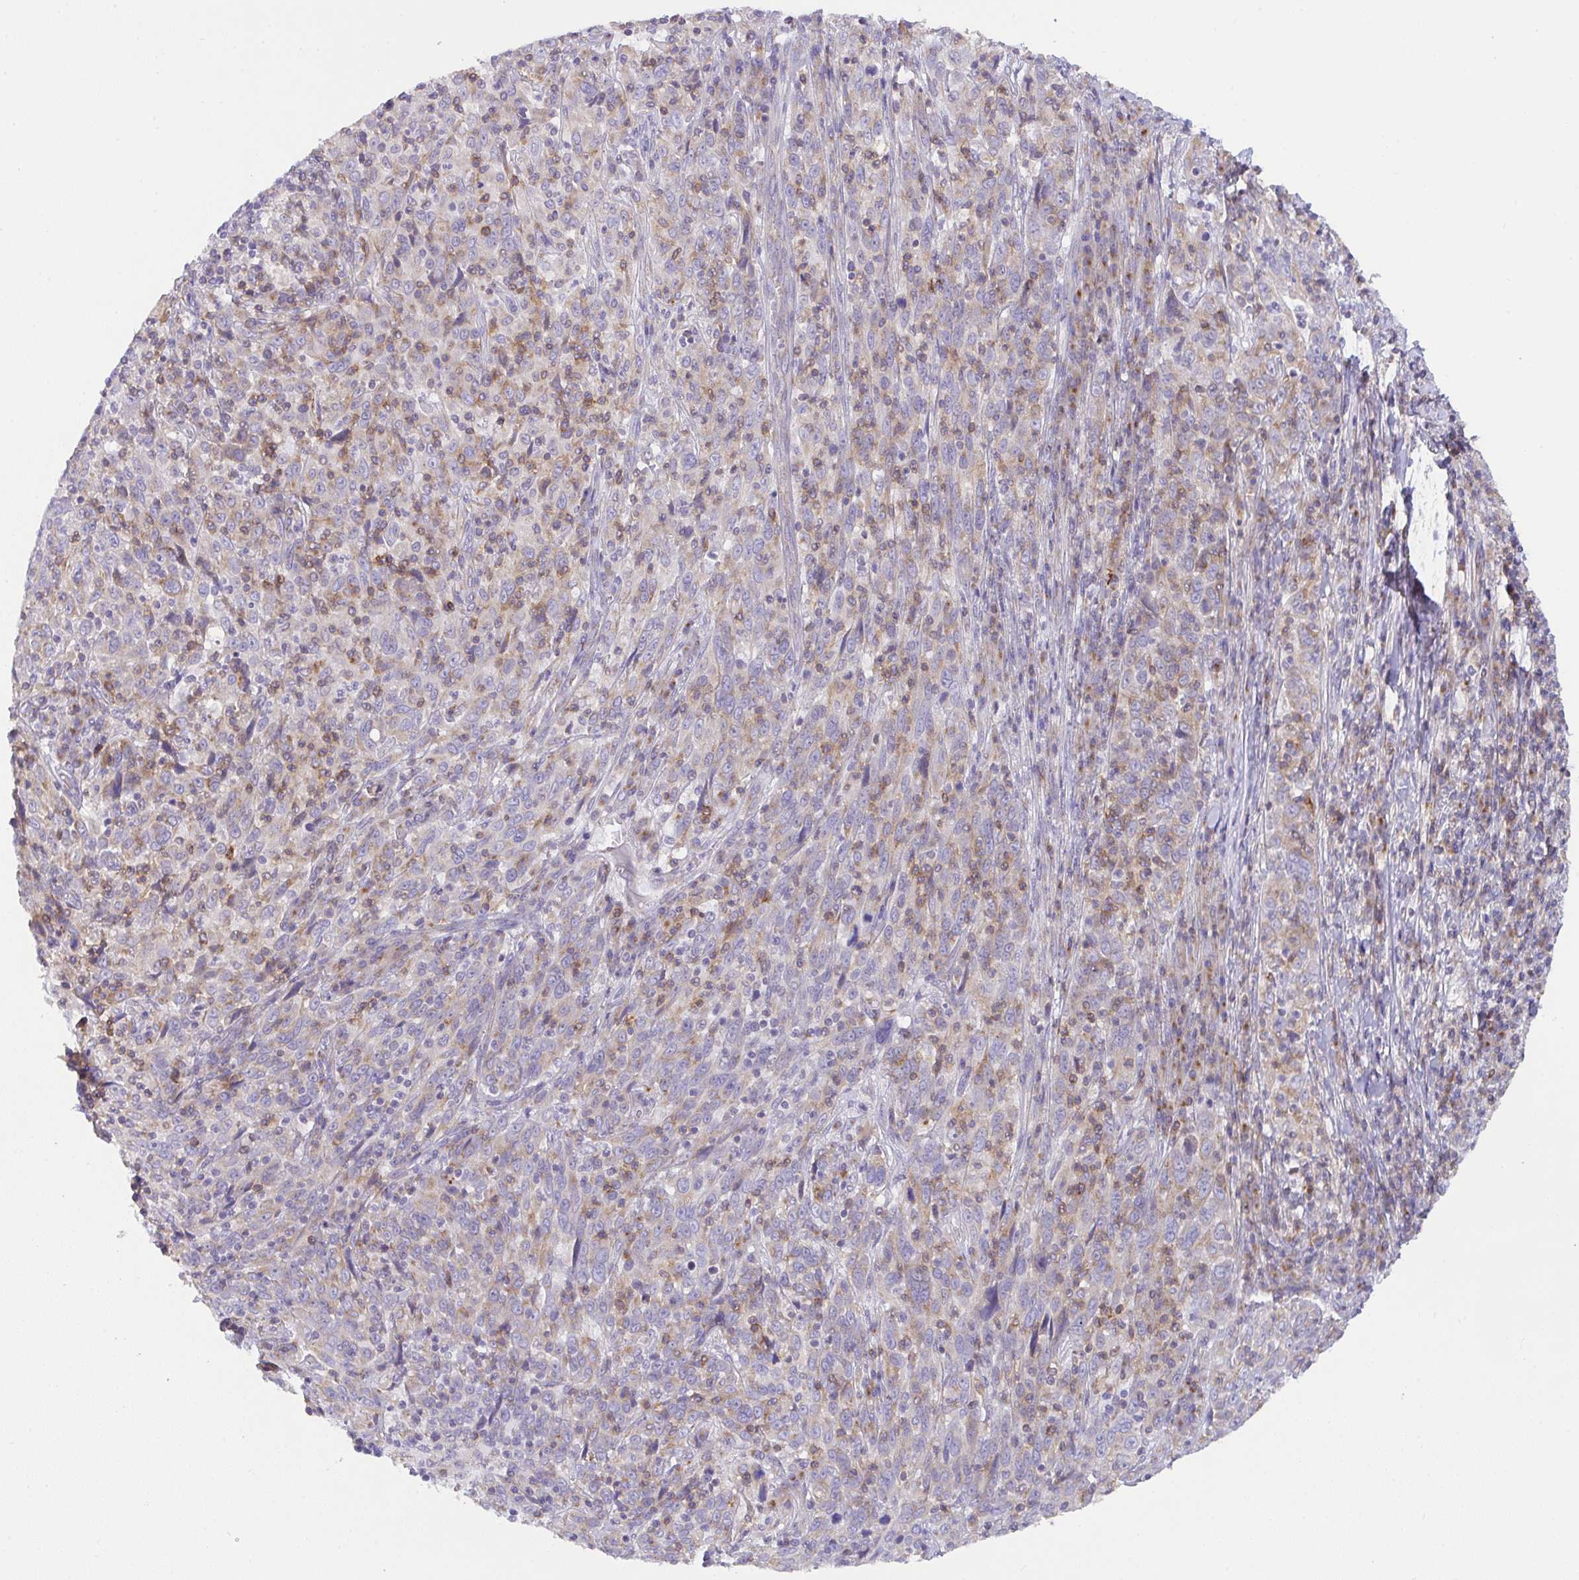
{"staining": {"intensity": "weak", "quantity": "<25%", "location": "cytoplasmic/membranous"}, "tissue": "cervical cancer", "cell_type": "Tumor cells", "image_type": "cancer", "snomed": [{"axis": "morphology", "description": "Squamous cell carcinoma, NOS"}, {"axis": "topography", "description": "Cervix"}], "caption": "Tumor cells show no significant protein expression in cervical squamous cell carcinoma.", "gene": "MIA3", "patient": {"sex": "female", "age": 46}}